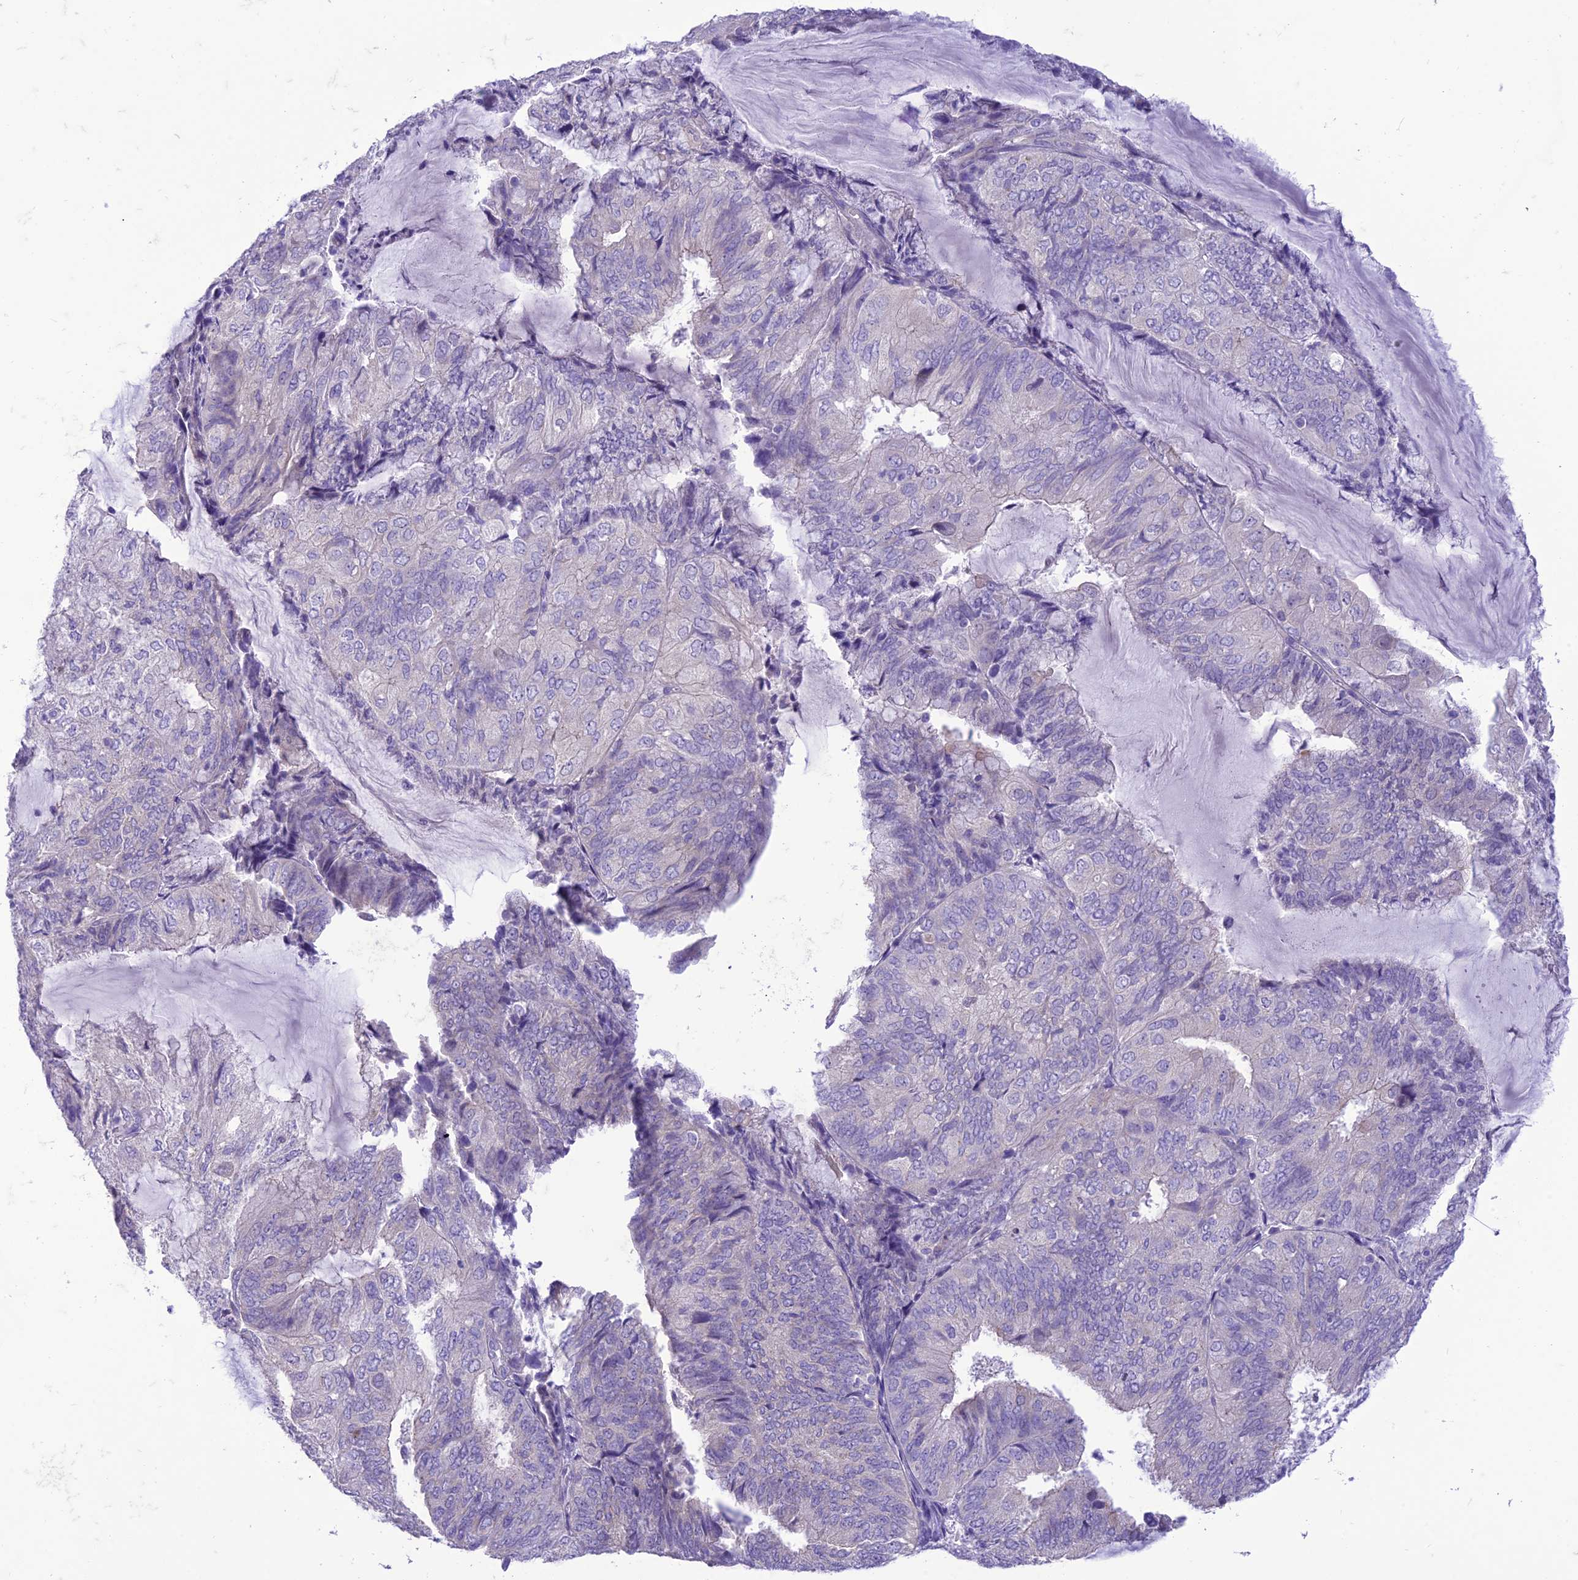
{"staining": {"intensity": "negative", "quantity": "none", "location": "none"}, "tissue": "endometrial cancer", "cell_type": "Tumor cells", "image_type": "cancer", "snomed": [{"axis": "morphology", "description": "Adenocarcinoma, NOS"}, {"axis": "topography", "description": "Endometrium"}], "caption": "An image of human endometrial adenocarcinoma is negative for staining in tumor cells. Nuclei are stained in blue.", "gene": "DHDH", "patient": {"sex": "female", "age": 81}}